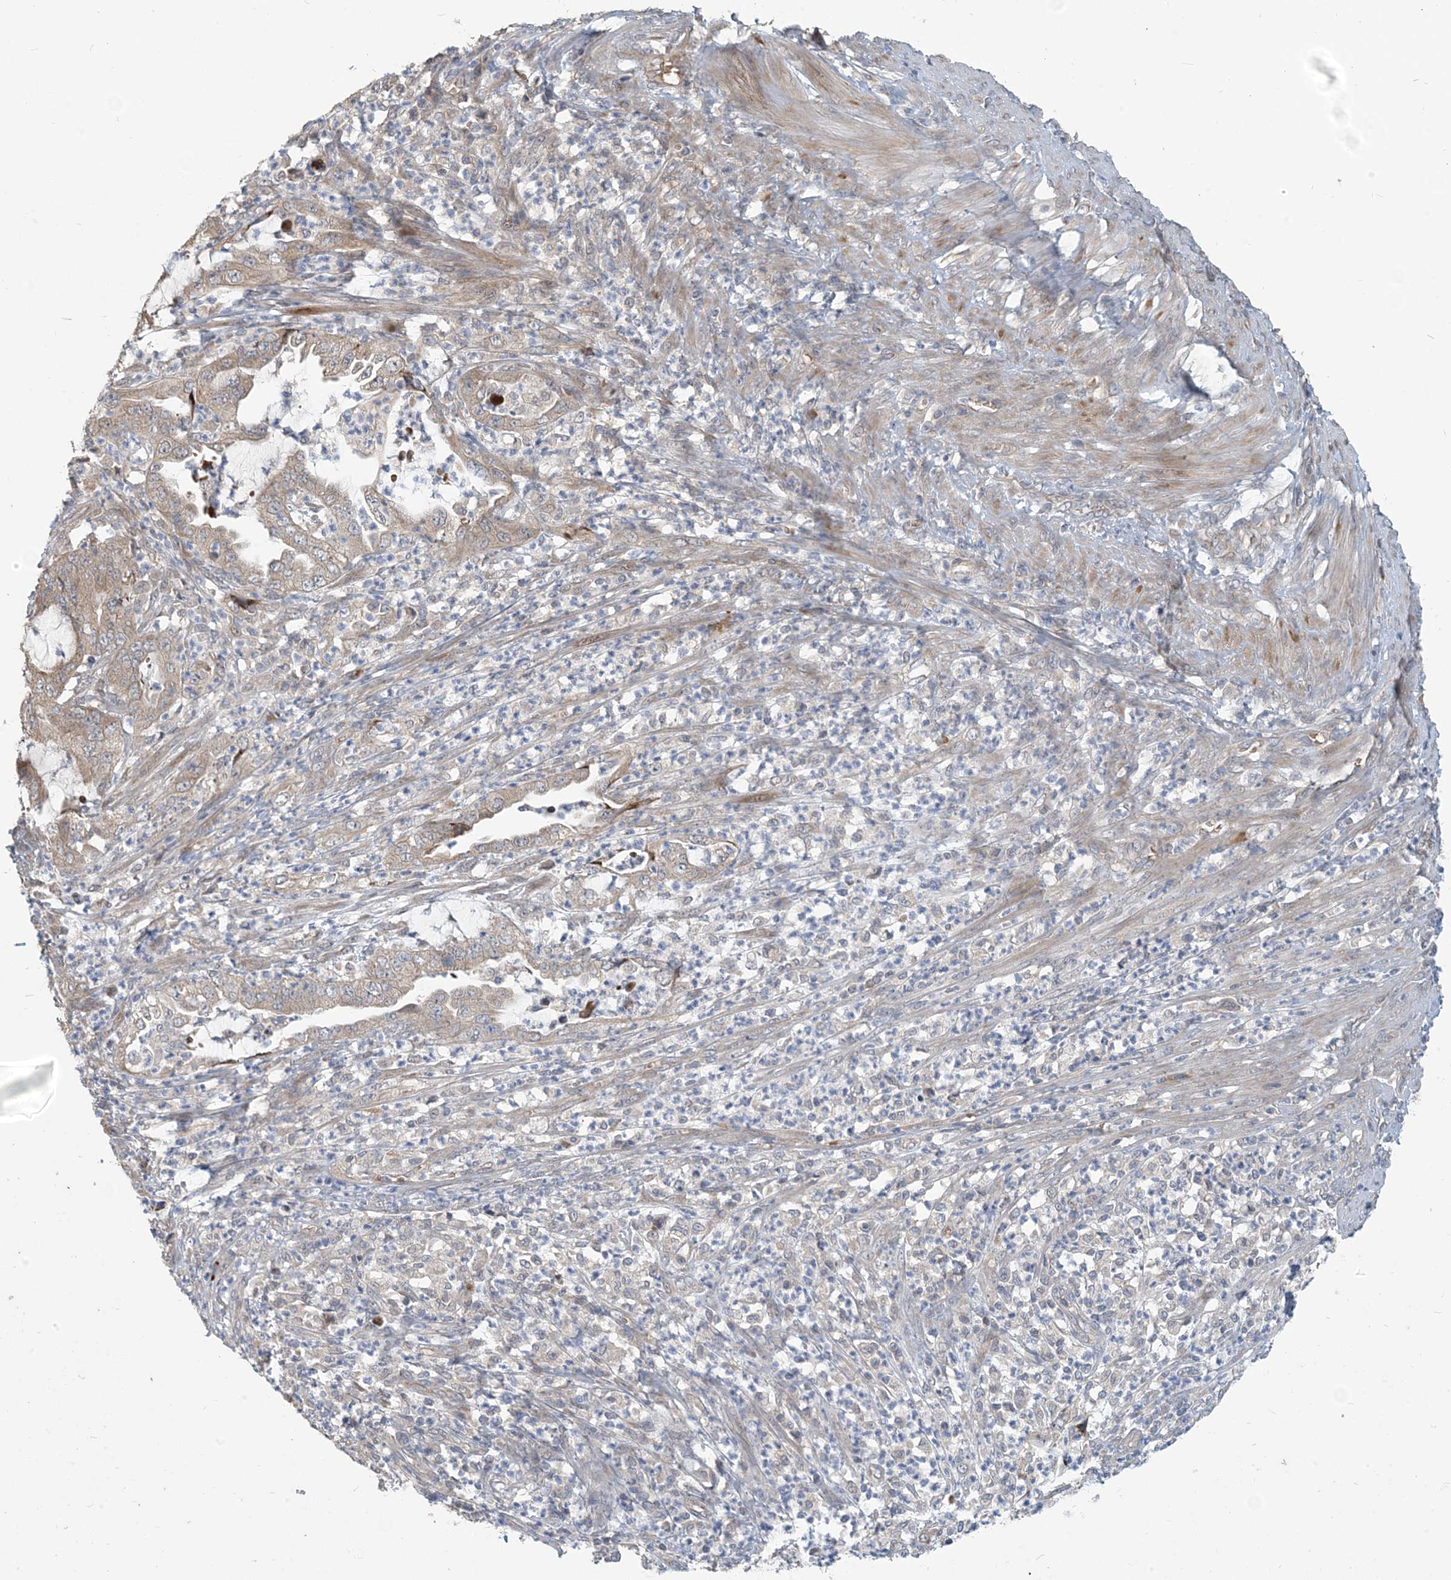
{"staining": {"intensity": "weak", "quantity": "<25%", "location": "cytoplasmic/membranous"}, "tissue": "endometrial cancer", "cell_type": "Tumor cells", "image_type": "cancer", "snomed": [{"axis": "morphology", "description": "Adenocarcinoma, NOS"}, {"axis": "topography", "description": "Endometrium"}], "caption": "Immunohistochemistry (IHC) image of human endometrial cancer (adenocarcinoma) stained for a protein (brown), which shows no positivity in tumor cells.", "gene": "PUSL1", "patient": {"sex": "female", "age": 51}}